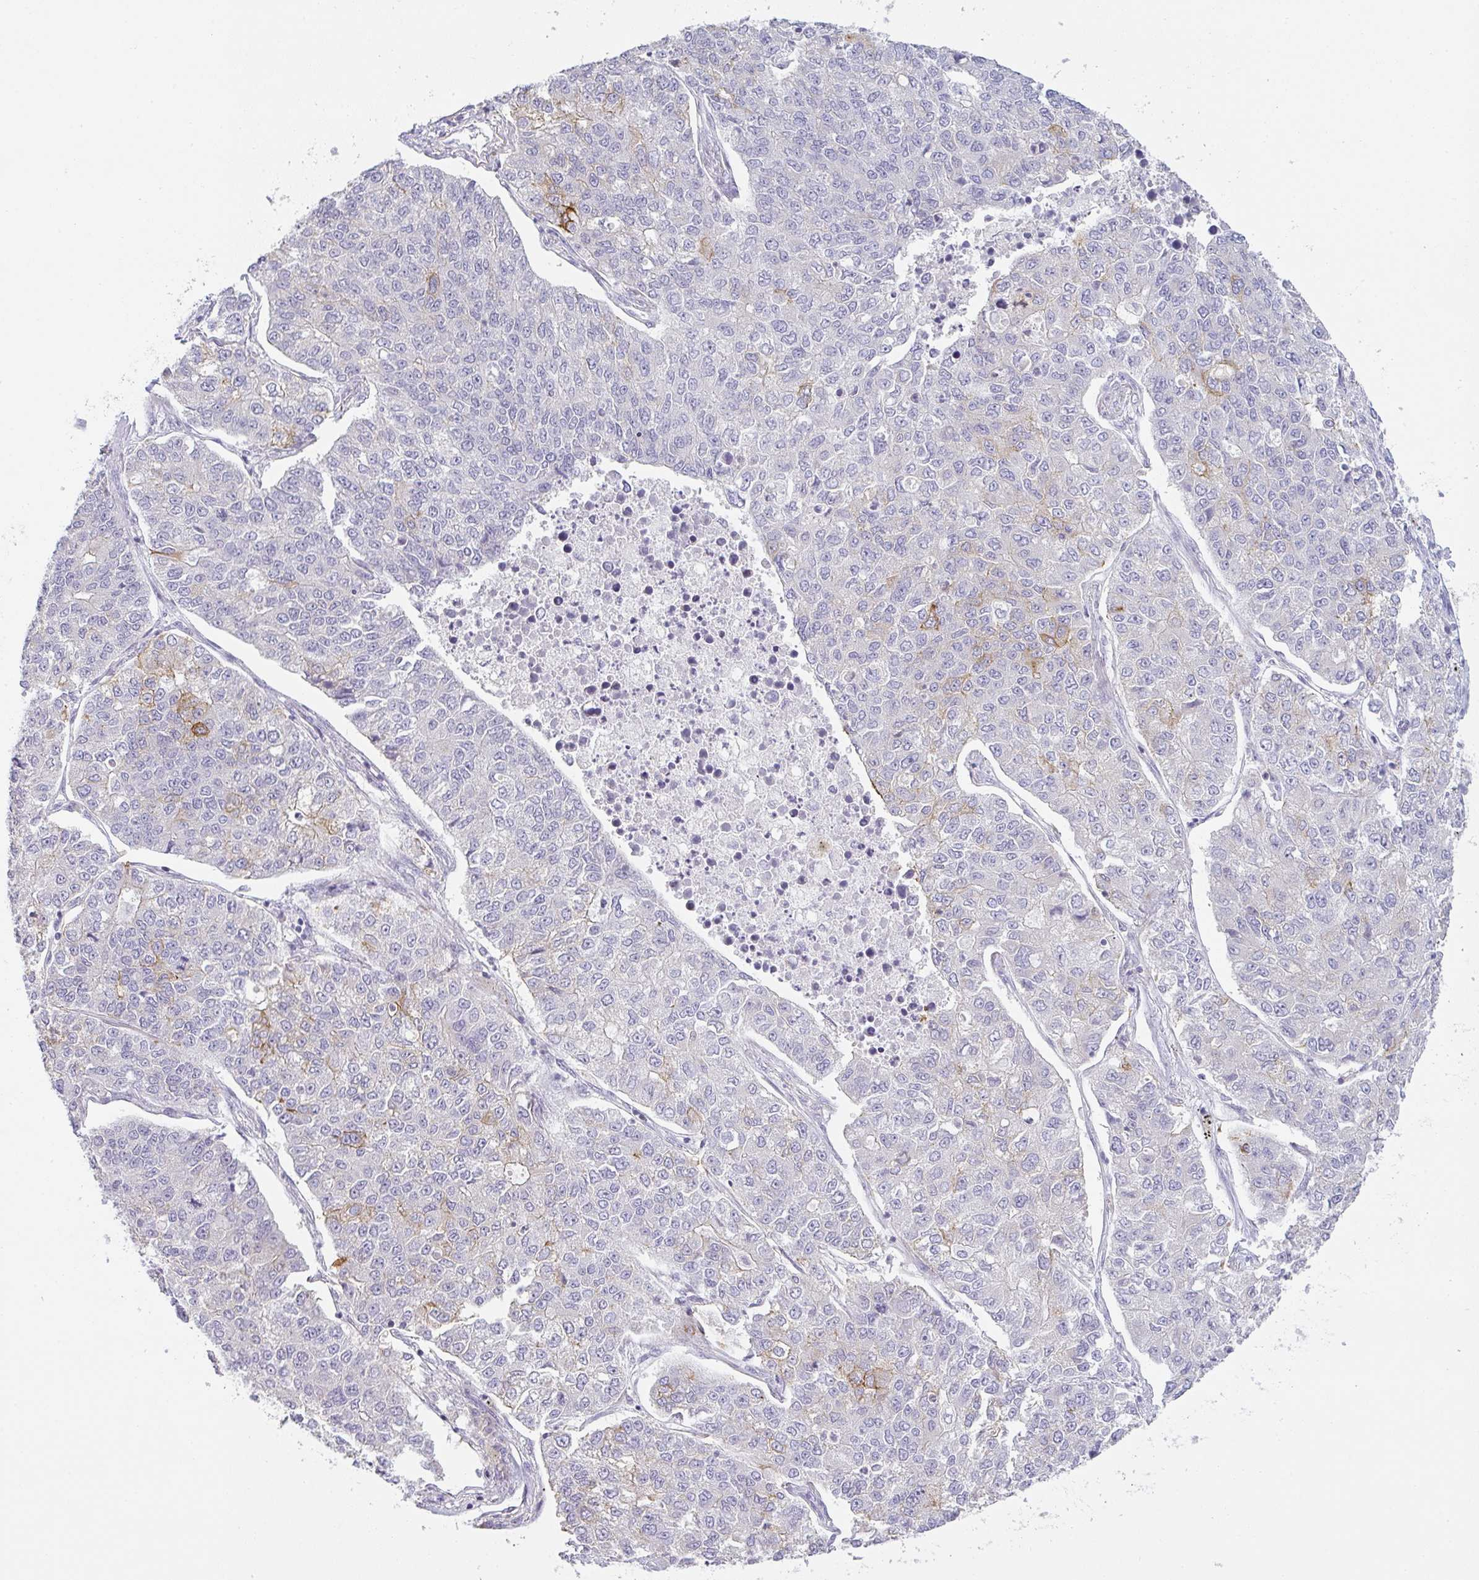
{"staining": {"intensity": "moderate", "quantity": "<25%", "location": "cytoplasmic/membranous"}, "tissue": "lung cancer", "cell_type": "Tumor cells", "image_type": "cancer", "snomed": [{"axis": "morphology", "description": "Adenocarcinoma, NOS"}, {"axis": "topography", "description": "Lung"}], "caption": "Tumor cells reveal low levels of moderate cytoplasmic/membranous expression in about <25% of cells in lung cancer (adenocarcinoma).", "gene": "SIRPB2", "patient": {"sex": "male", "age": 49}}